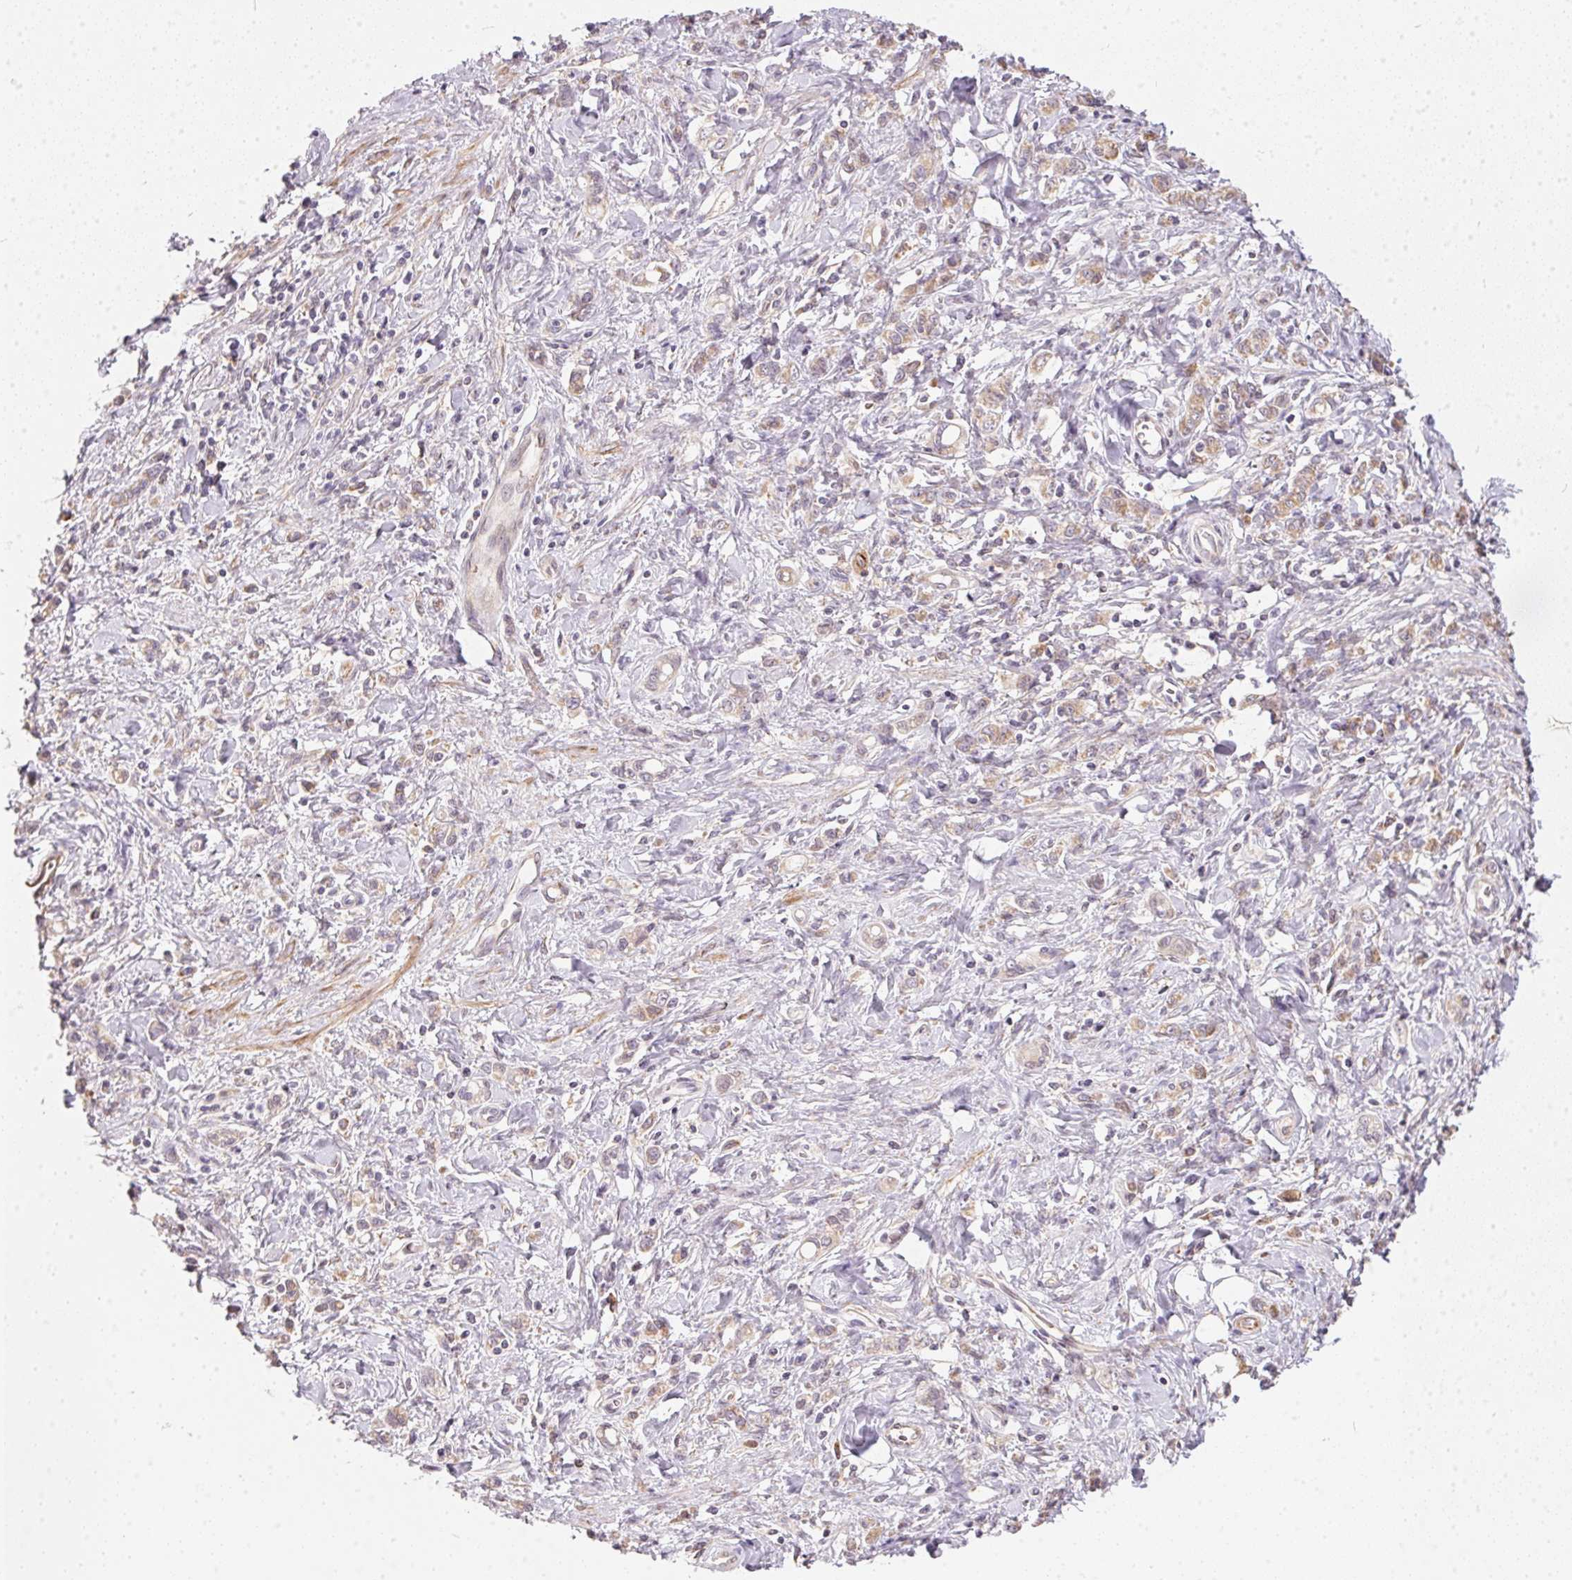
{"staining": {"intensity": "negative", "quantity": "none", "location": "none"}, "tissue": "stomach cancer", "cell_type": "Tumor cells", "image_type": "cancer", "snomed": [{"axis": "morphology", "description": "Adenocarcinoma, NOS"}, {"axis": "topography", "description": "Stomach"}], "caption": "There is no significant staining in tumor cells of stomach cancer.", "gene": "VWA5B2", "patient": {"sex": "male", "age": 77}}